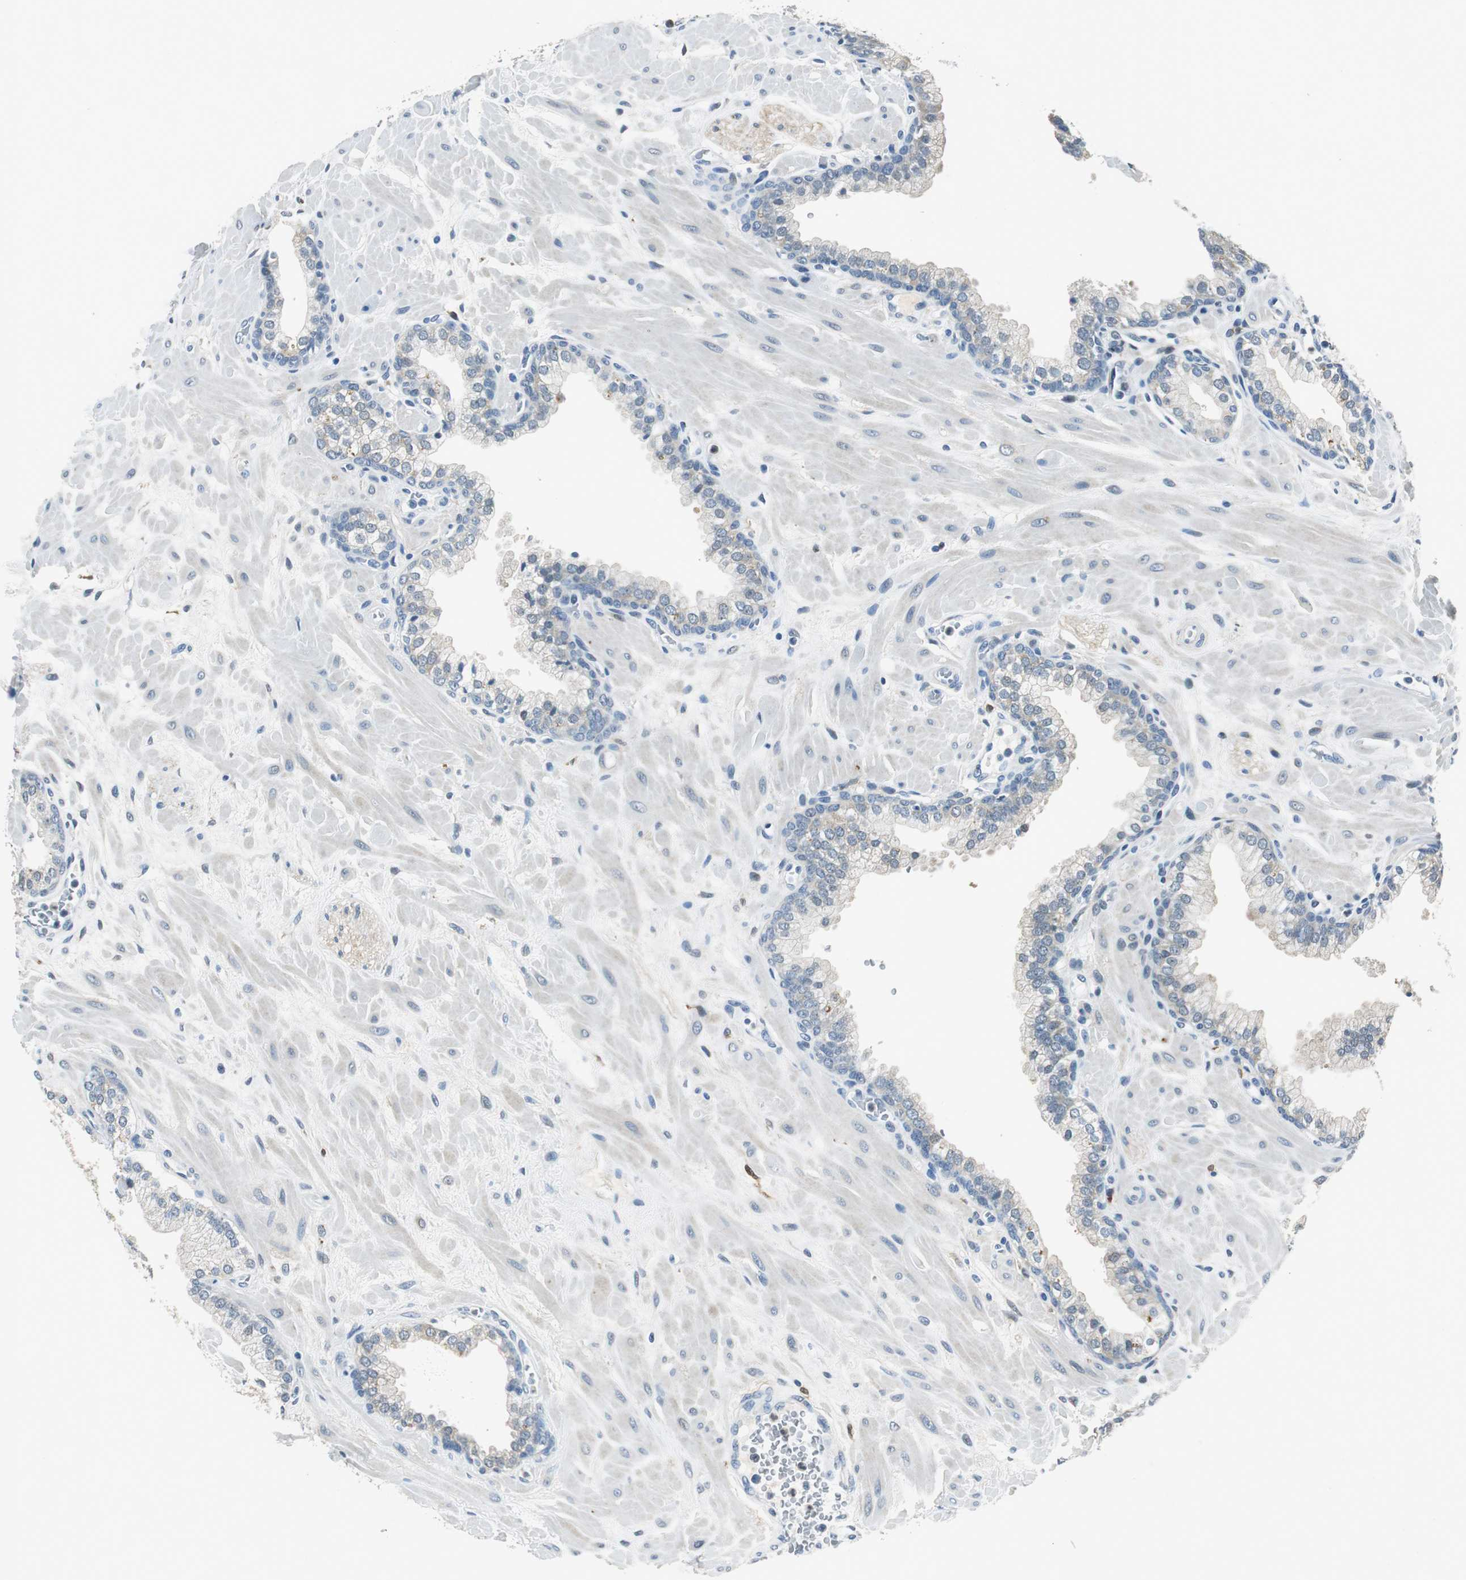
{"staining": {"intensity": "negative", "quantity": "none", "location": "none"}, "tissue": "prostate", "cell_type": "Glandular cells", "image_type": "normal", "snomed": [{"axis": "morphology", "description": "Normal tissue, NOS"}, {"axis": "topography", "description": "Prostate"}], "caption": "Histopathology image shows no protein positivity in glandular cells of benign prostate. Nuclei are stained in blue.", "gene": "ME1", "patient": {"sex": "male", "age": 60}}